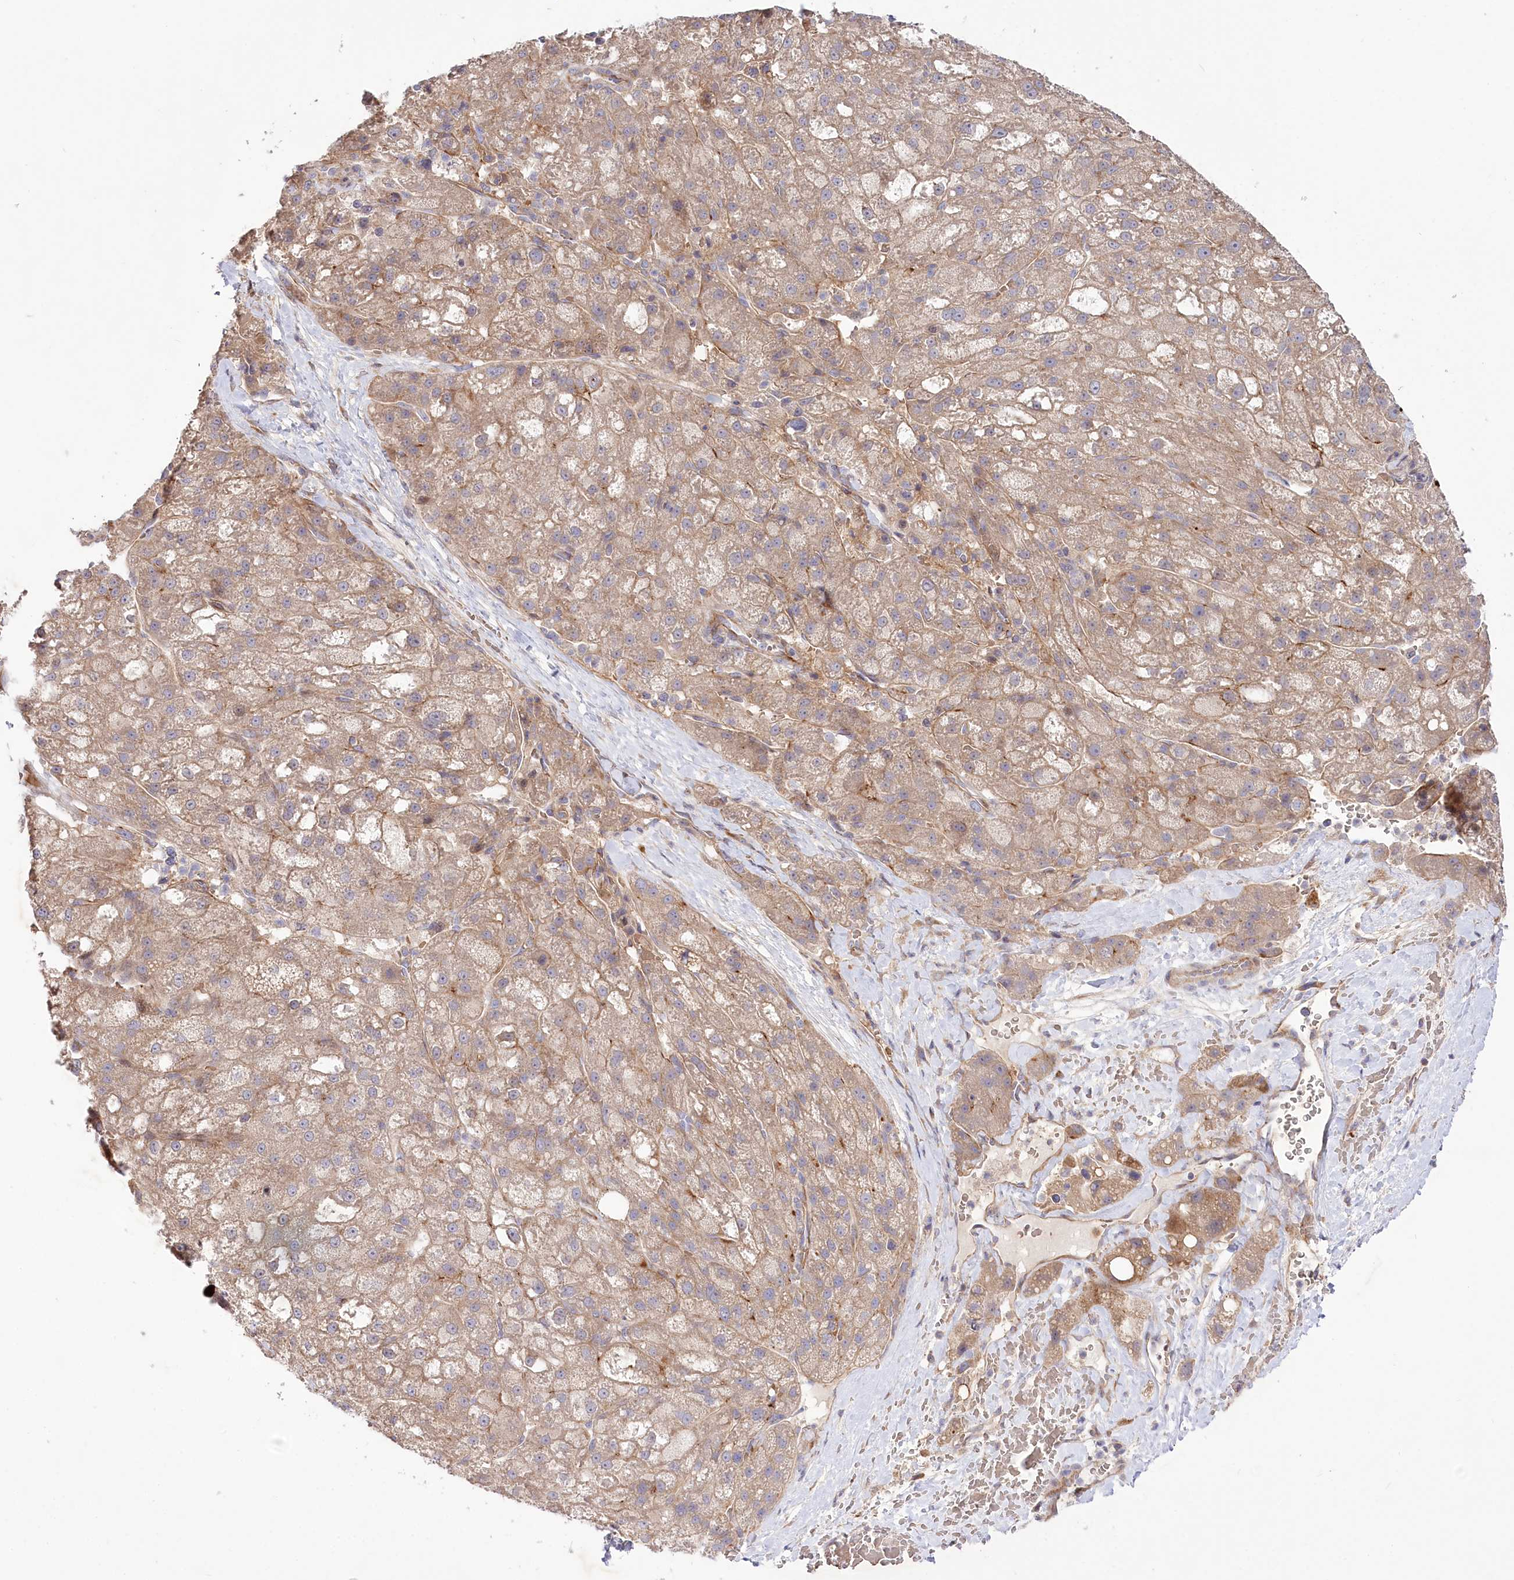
{"staining": {"intensity": "moderate", "quantity": ">75%", "location": "cytoplasmic/membranous"}, "tissue": "liver cancer", "cell_type": "Tumor cells", "image_type": "cancer", "snomed": [{"axis": "morphology", "description": "Normal tissue, NOS"}, {"axis": "morphology", "description": "Carcinoma, Hepatocellular, NOS"}, {"axis": "topography", "description": "Liver"}], "caption": "Tumor cells display medium levels of moderate cytoplasmic/membranous expression in approximately >75% of cells in human liver cancer.", "gene": "TRUB1", "patient": {"sex": "male", "age": 57}}